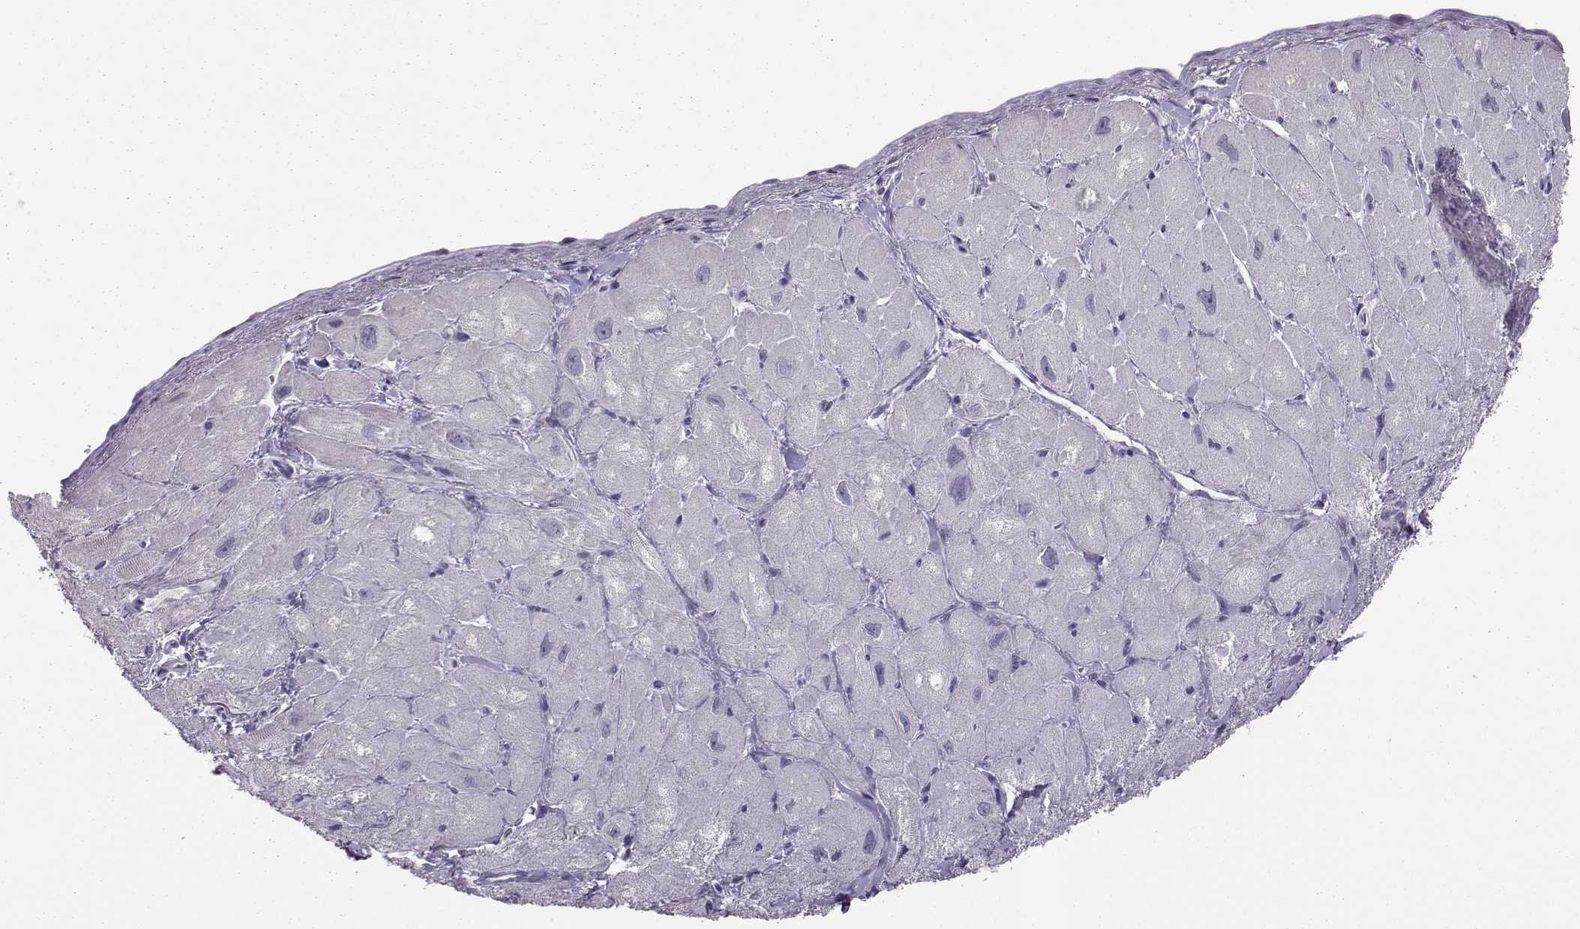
{"staining": {"intensity": "negative", "quantity": "none", "location": "none"}, "tissue": "heart muscle", "cell_type": "Cardiomyocytes", "image_type": "normal", "snomed": [{"axis": "morphology", "description": "Normal tissue, NOS"}, {"axis": "topography", "description": "Heart"}], "caption": "The immunohistochemistry (IHC) histopathology image has no significant expression in cardiomyocytes of heart muscle.", "gene": "ASRGL1", "patient": {"sex": "male", "age": 60}}